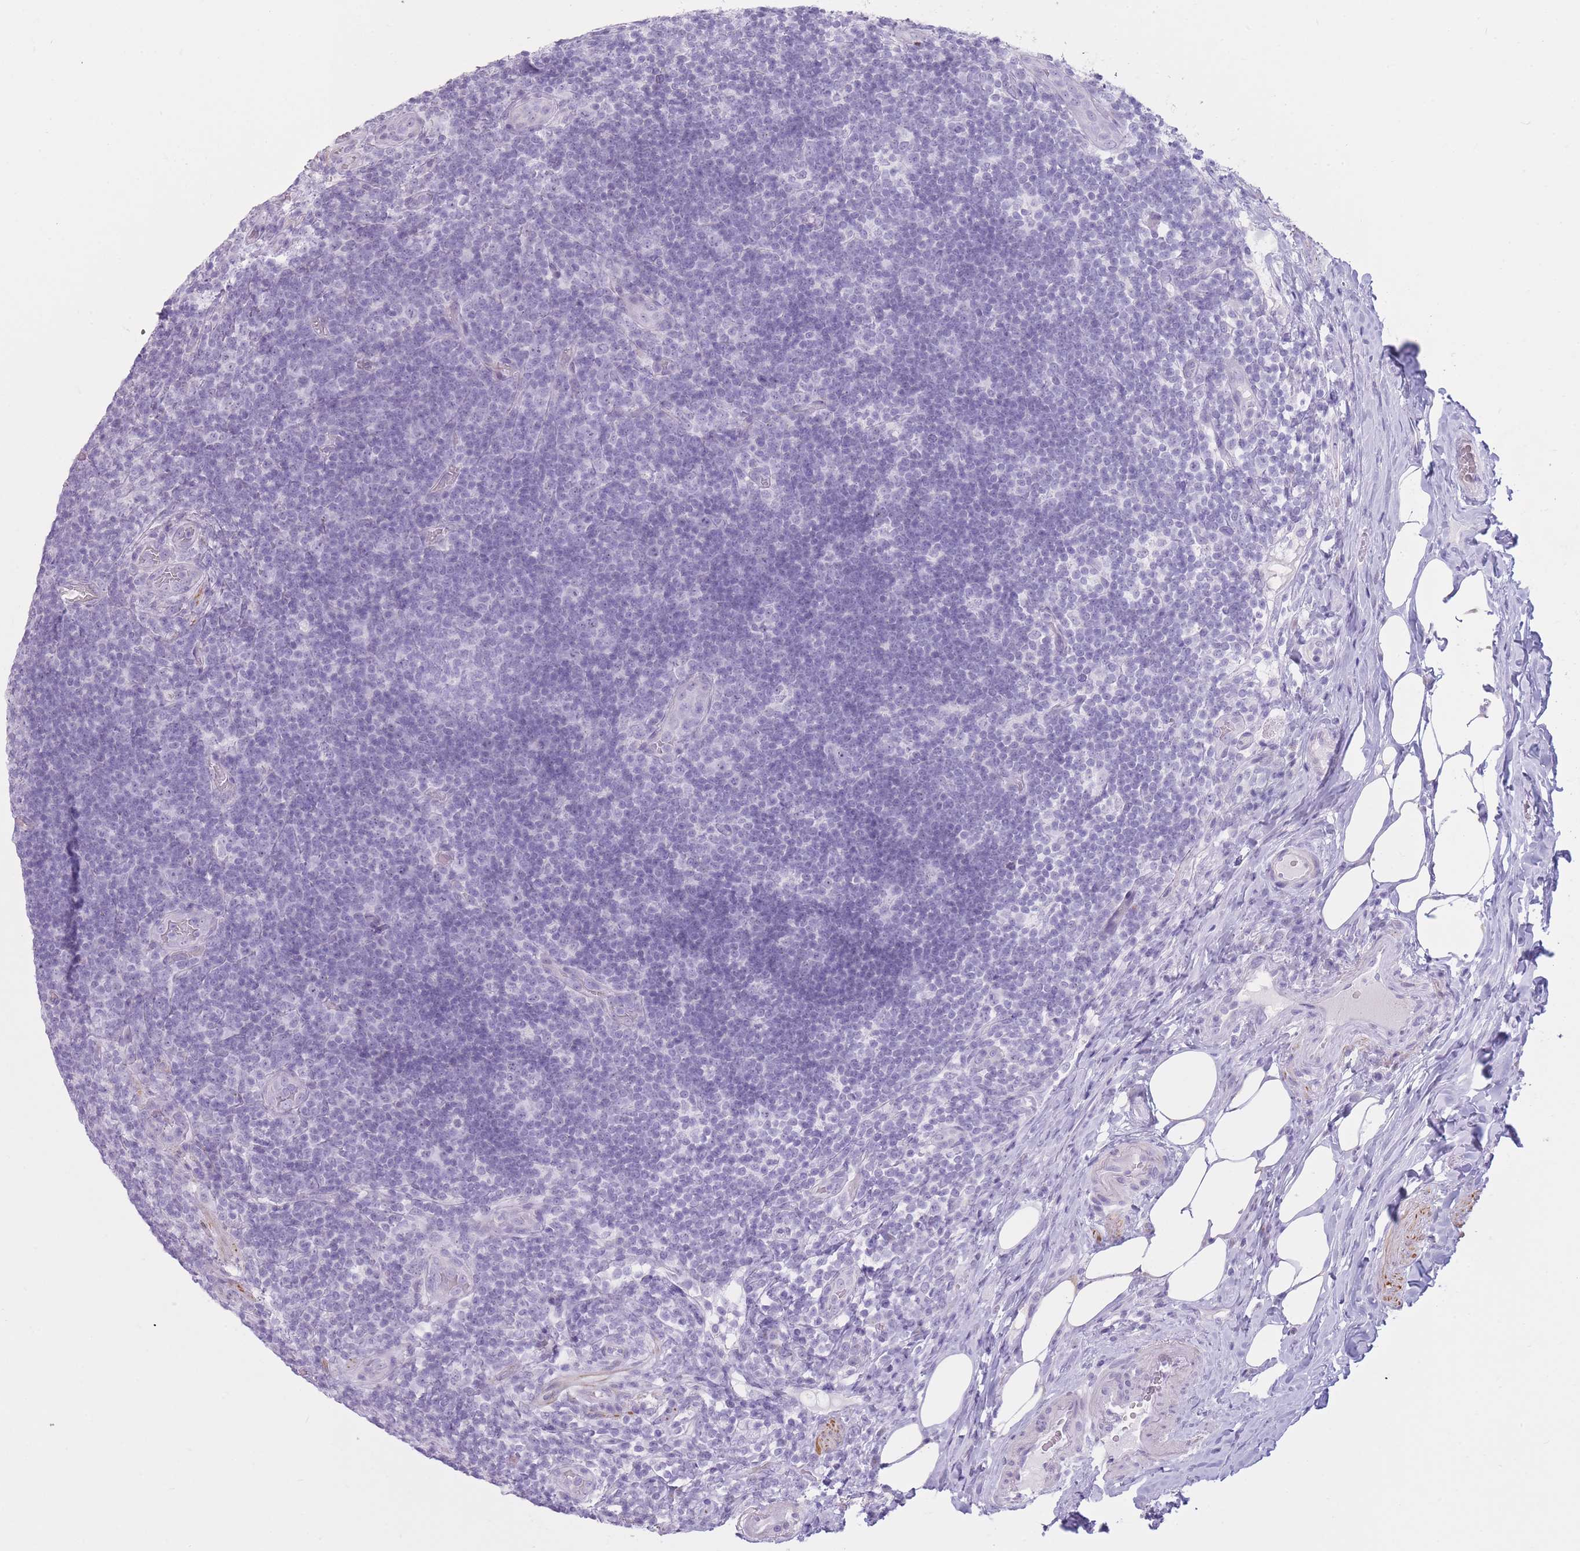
{"staining": {"intensity": "negative", "quantity": "none", "location": "none"}, "tissue": "appendix", "cell_type": "Glandular cells", "image_type": "normal", "snomed": [{"axis": "morphology", "description": "Normal tissue, NOS"}, {"axis": "topography", "description": "Appendix"}], "caption": "Immunohistochemistry (IHC) of unremarkable human appendix shows no expression in glandular cells.", "gene": "GOLGA6A", "patient": {"sex": "female", "age": 43}}